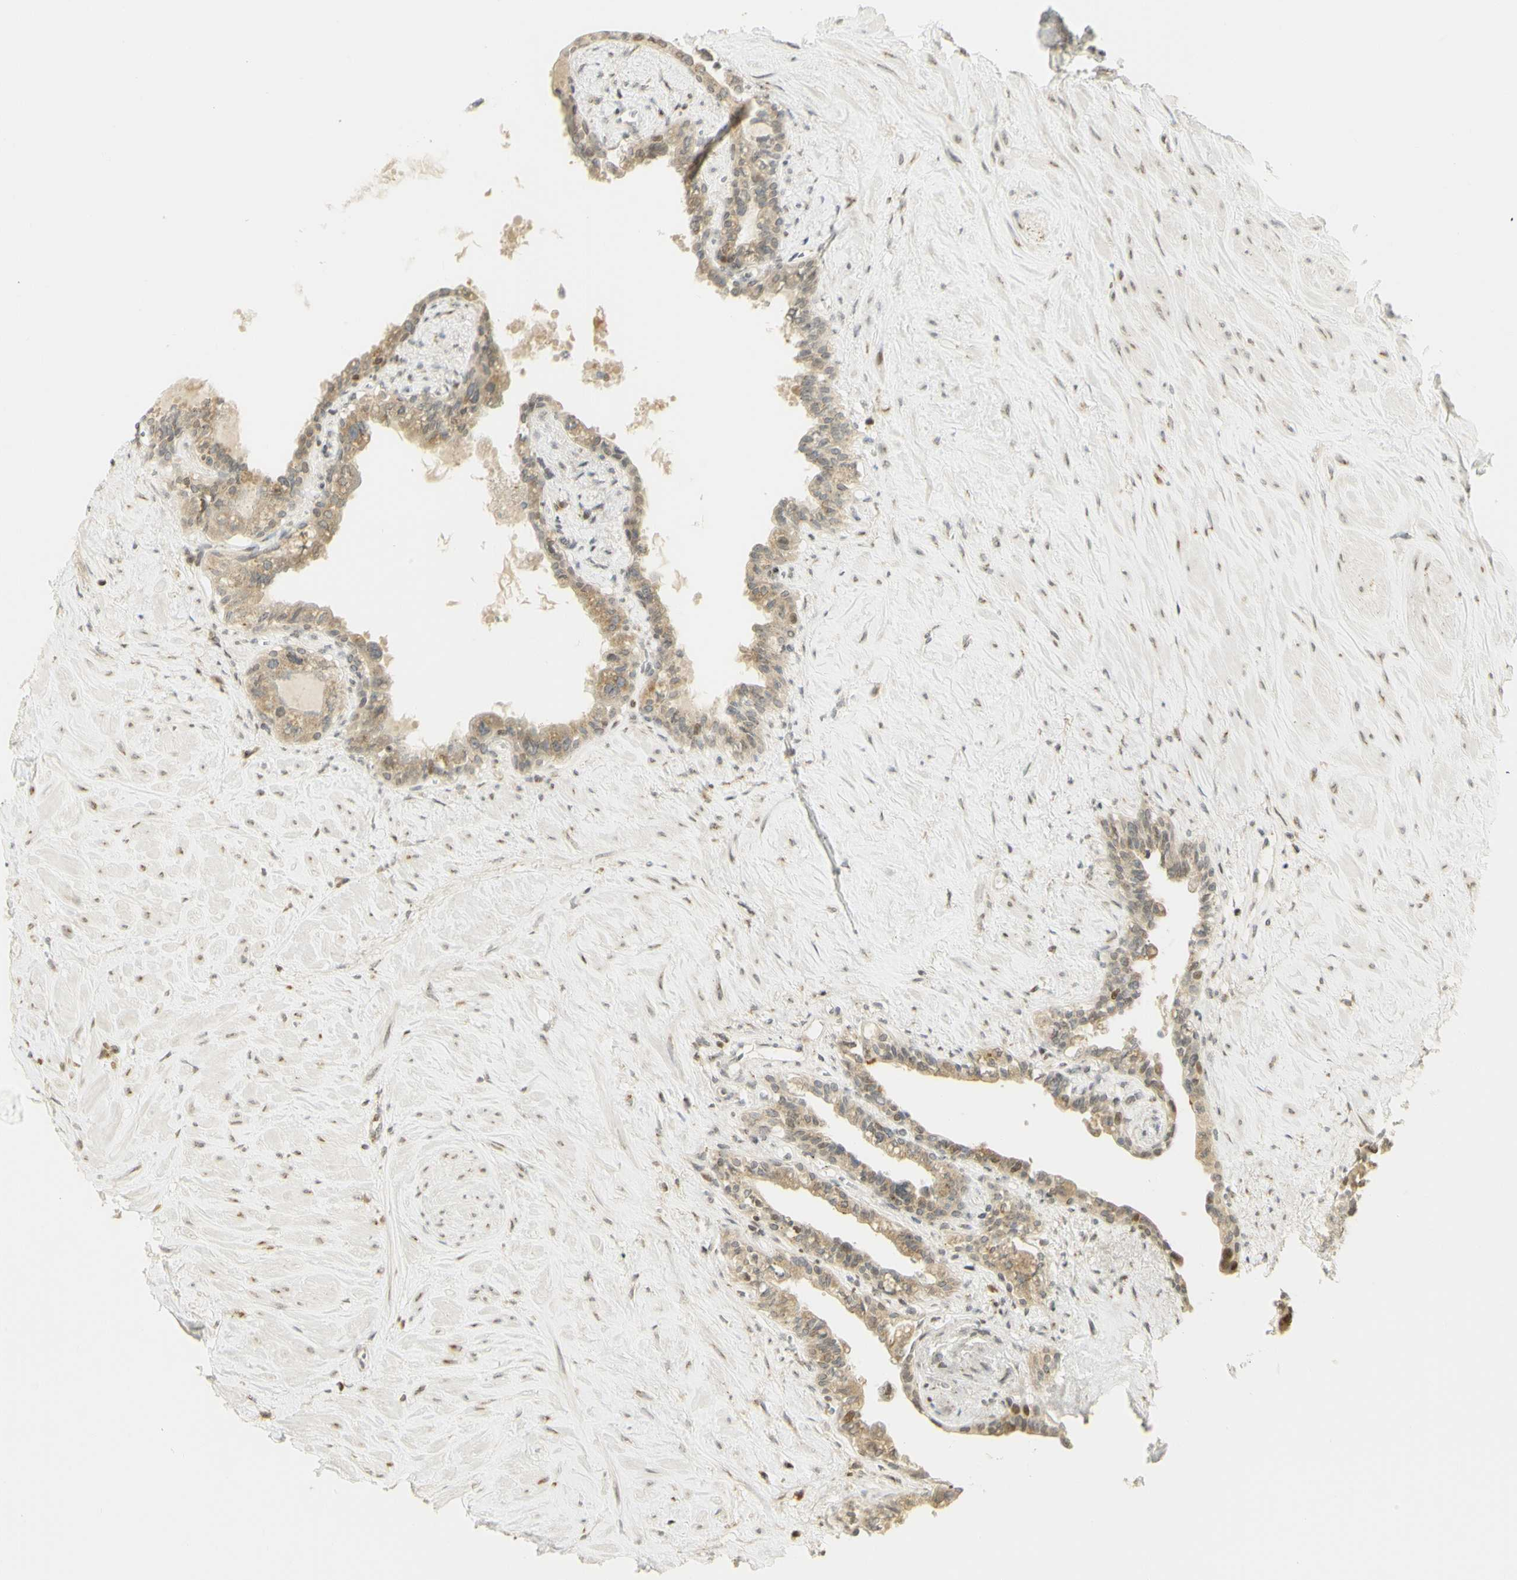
{"staining": {"intensity": "moderate", "quantity": ">75%", "location": "cytoplasmic/membranous"}, "tissue": "seminal vesicle", "cell_type": "Glandular cells", "image_type": "normal", "snomed": [{"axis": "morphology", "description": "Normal tissue, NOS"}, {"axis": "topography", "description": "Seminal veicle"}], "caption": "The micrograph displays immunohistochemical staining of unremarkable seminal vesicle. There is moderate cytoplasmic/membranous positivity is seen in about >75% of glandular cells.", "gene": "KIF11", "patient": {"sex": "male", "age": 63}}